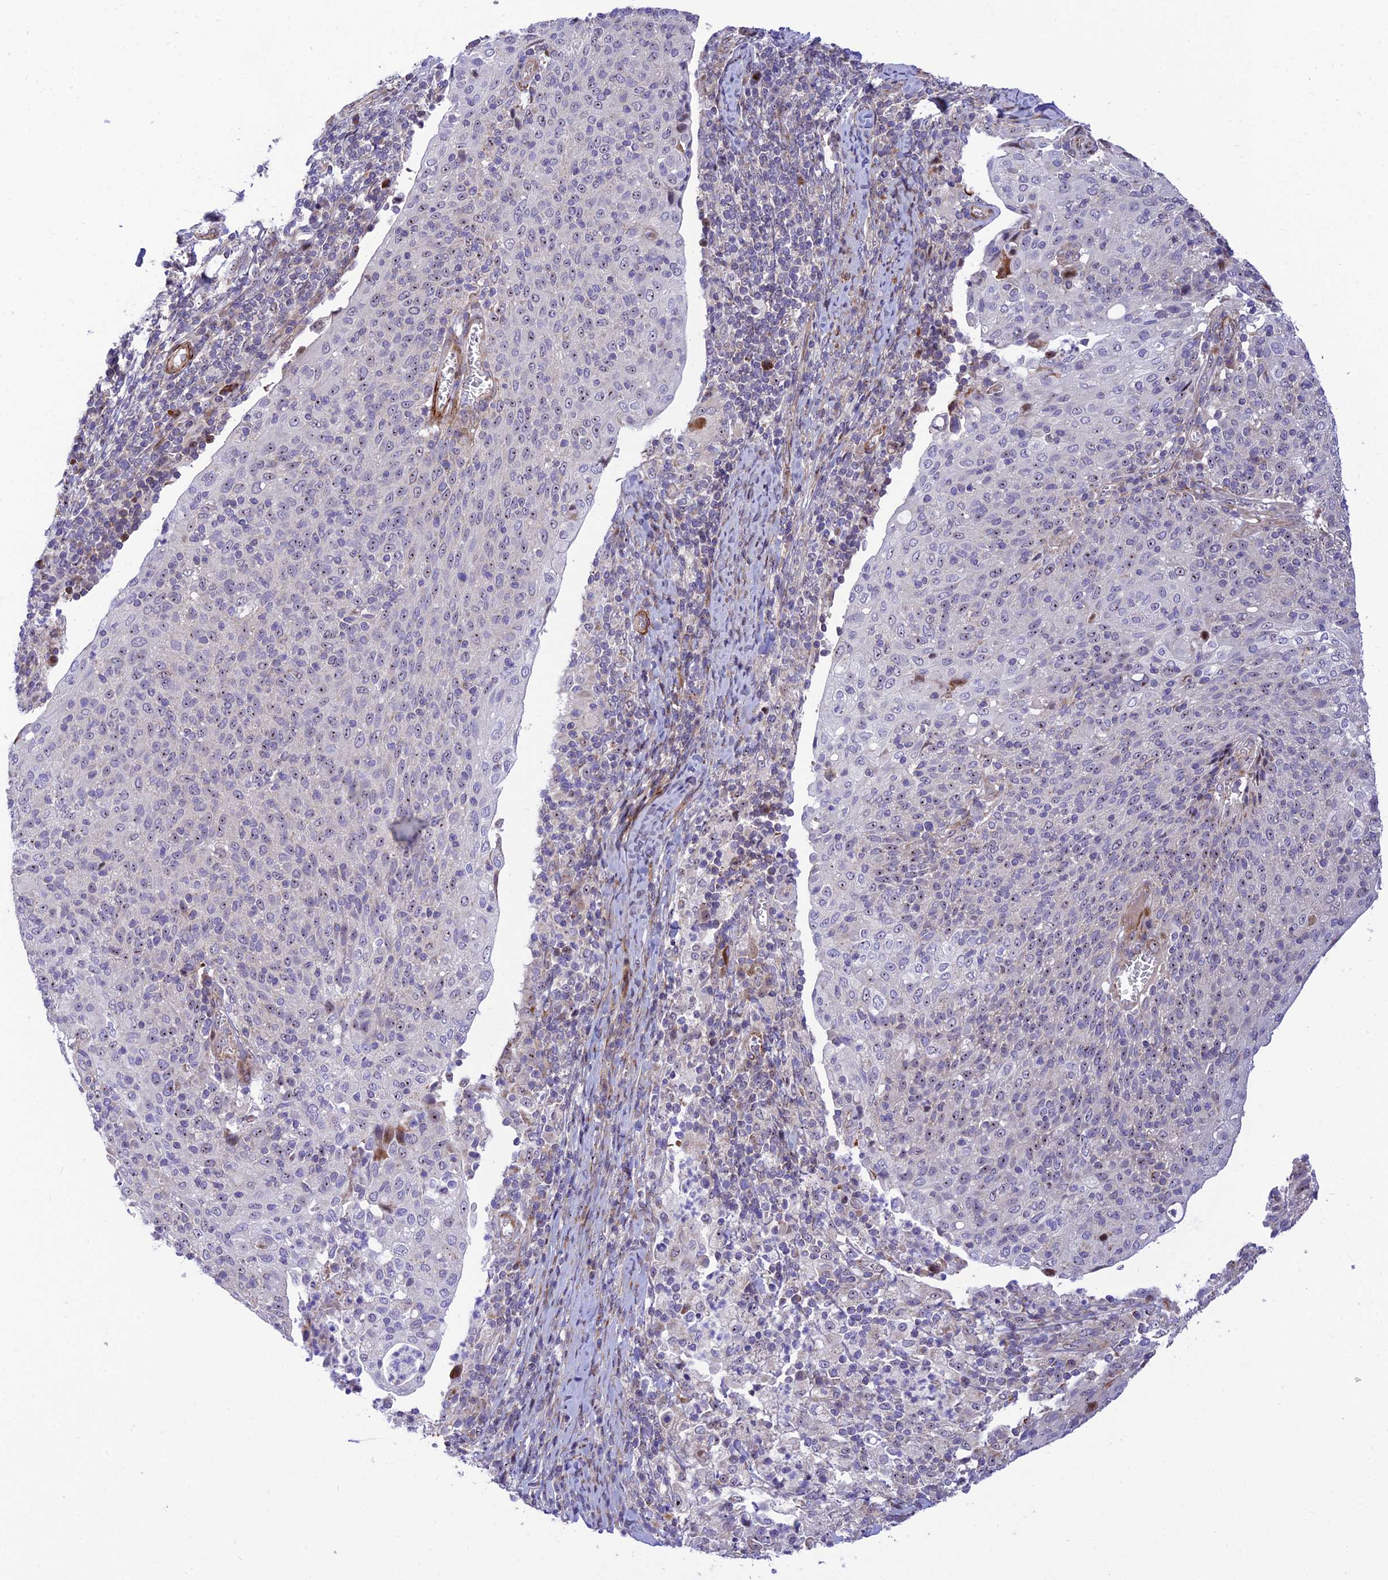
{"staining": {"intensity": "moderate", "quantity": "25%-75%", "location": "nuclear"}, "tissue": "cervical cancer", "cell_type": "Tumor cells", "image_type": "cancer", "snomed": [{"axis": "morphology", "description": "Squamous cell carcinoma, NOS"}, {"axis": "topography", "description": "Cervix"}], "caption": "A histopathology image showing moderate nuclear staining in about 25%-75% of tumor cells in cervical cancer (squamous cell carcinoma), as visualized by brown immunohistochemical staining.", "gene": "KBTBD7", "patient": {"sex": "female", "age": 52}}